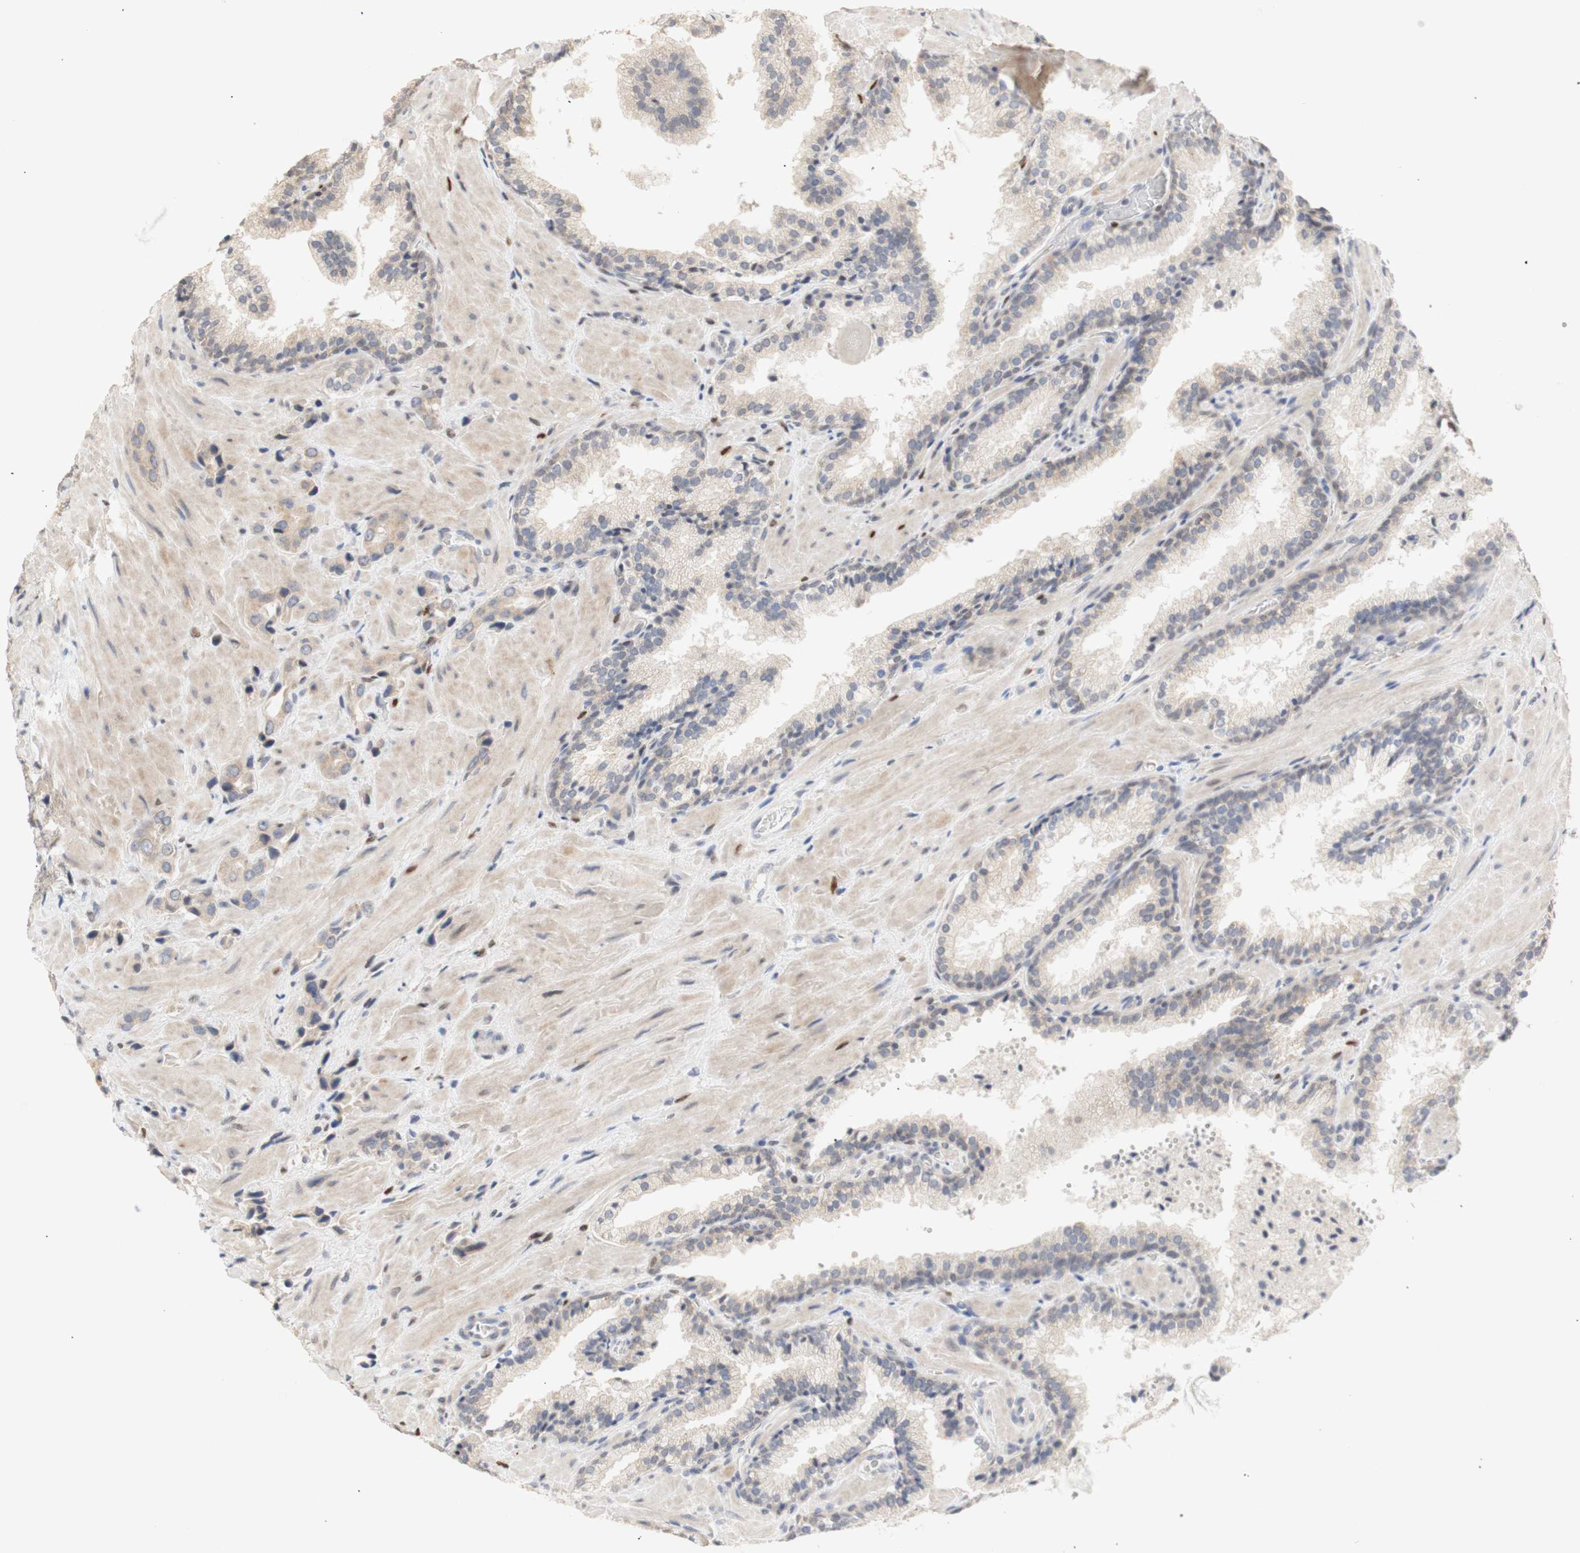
{"staining": {"intensity": "negative", "quantity": "none", "location": "none"}, "tissue": "prostate cancer", "cell_type": "Tumor cells", "image_type": "cancer", "snomed": [{"axis": "morphology", "description": "Adenocarcinoma, High grade"}, {"axis": "topography", "description": "Prostate"}], "caption": "DAB (3,3'-diaminobenzidine) immunohistochemical staining of human prostate cancer (high-grade adenocarcinoma) displays no significant expression in tumor cells.", "gene": "FOSB", "patient": {"sex": "male", "age": 64}}